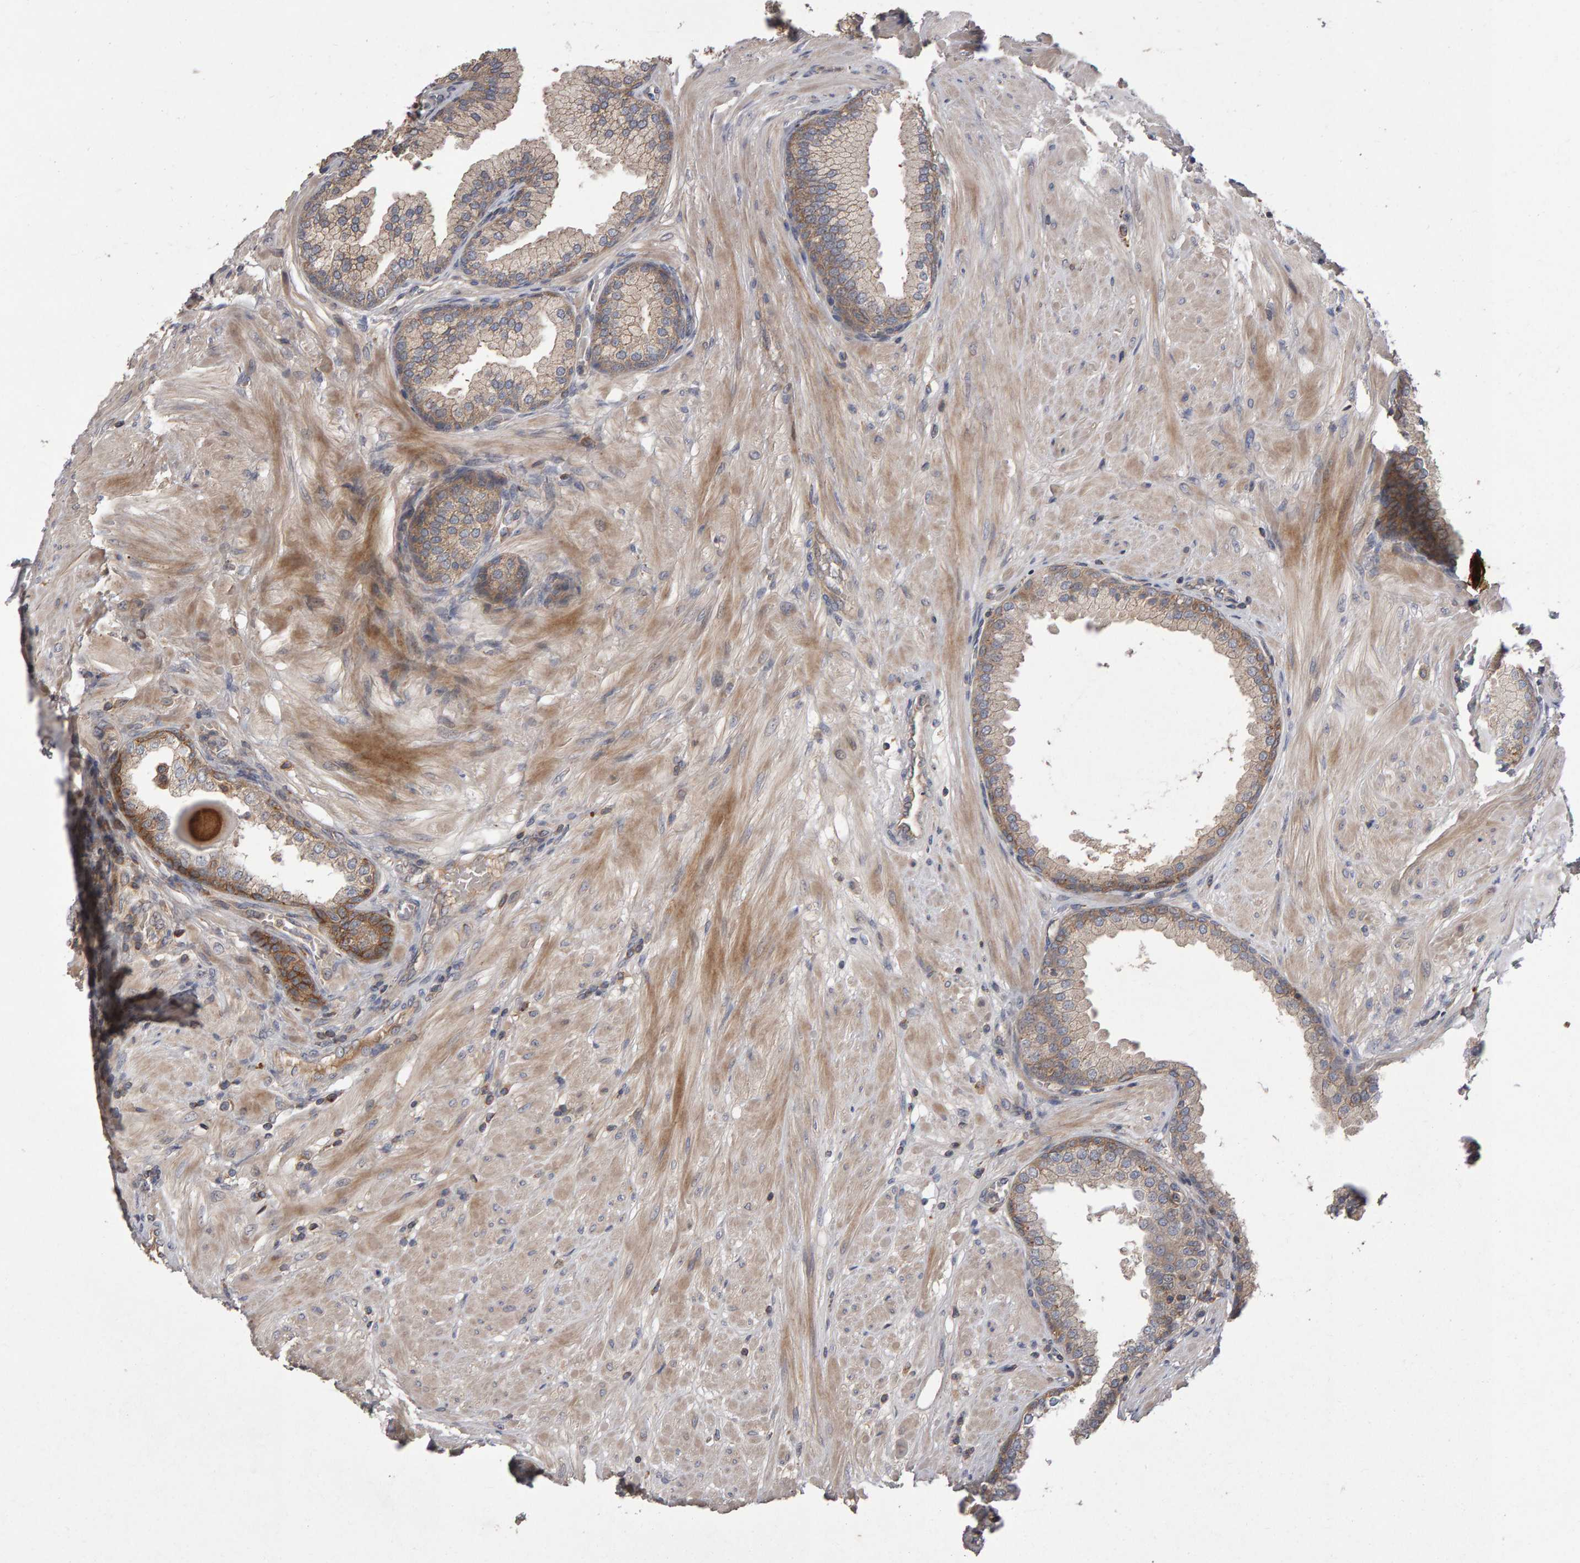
{"staining": {"intensity": "weak", "quantity": "<25%", "location": "cytoplasmic/membranous"}, "tissue": "prostate", "cell_type": "Glandular cells", "image_type": "normal", "snomed": [{"axis": "morphology", "description": "Normal tissue, NOS"}, {"axis": "topography", "description": "Prostate"}], "caption": "IHC micrograph of normal prostate: prostate stained with DAB (3,3'-diaminobenzidine) demonstrates no significant protein positivity in glandular cells.", "gene": "PGS1", "patient": {"sex": "male", "age": 51}}